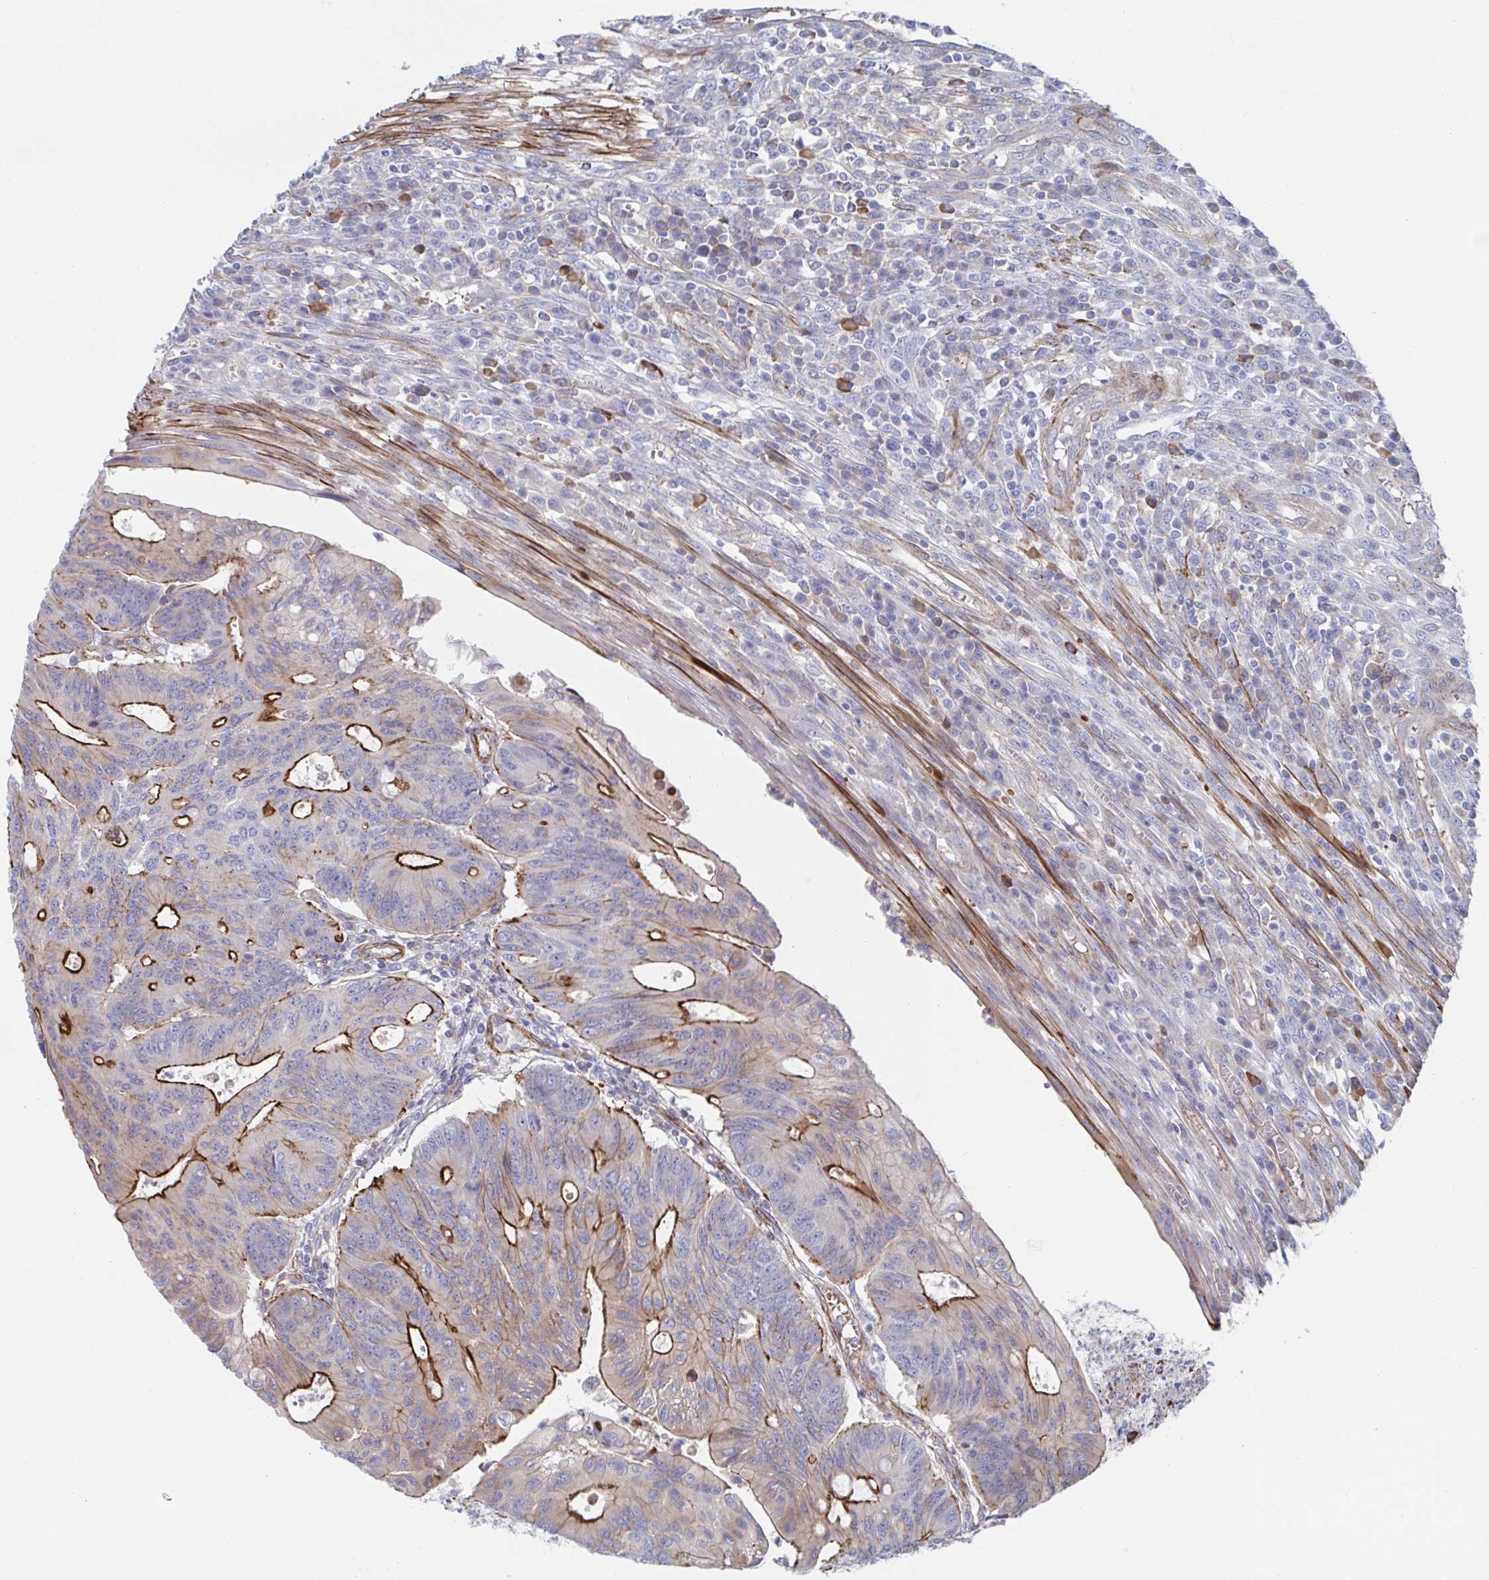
{"staining": {"intensity": "strong", "quantity": "<25%", "location": "cytoplasmic/membranous"}, "tissue": "colorectal cancer", "cell_type": "Tumor cells", "image_type": "cancer", "snomed": [{"axis": "morphology", "description": "Adenocarcinoma, NOS"}, {"axis": "topography", "description": "Colon"}], "caption": "A brown stain highlights strong cytoplasmic/membranous staining of a protein in human colorectal cancer tumor cells.", "gene": "KLC3", "patient": {"sex": "male", "age": 65}}